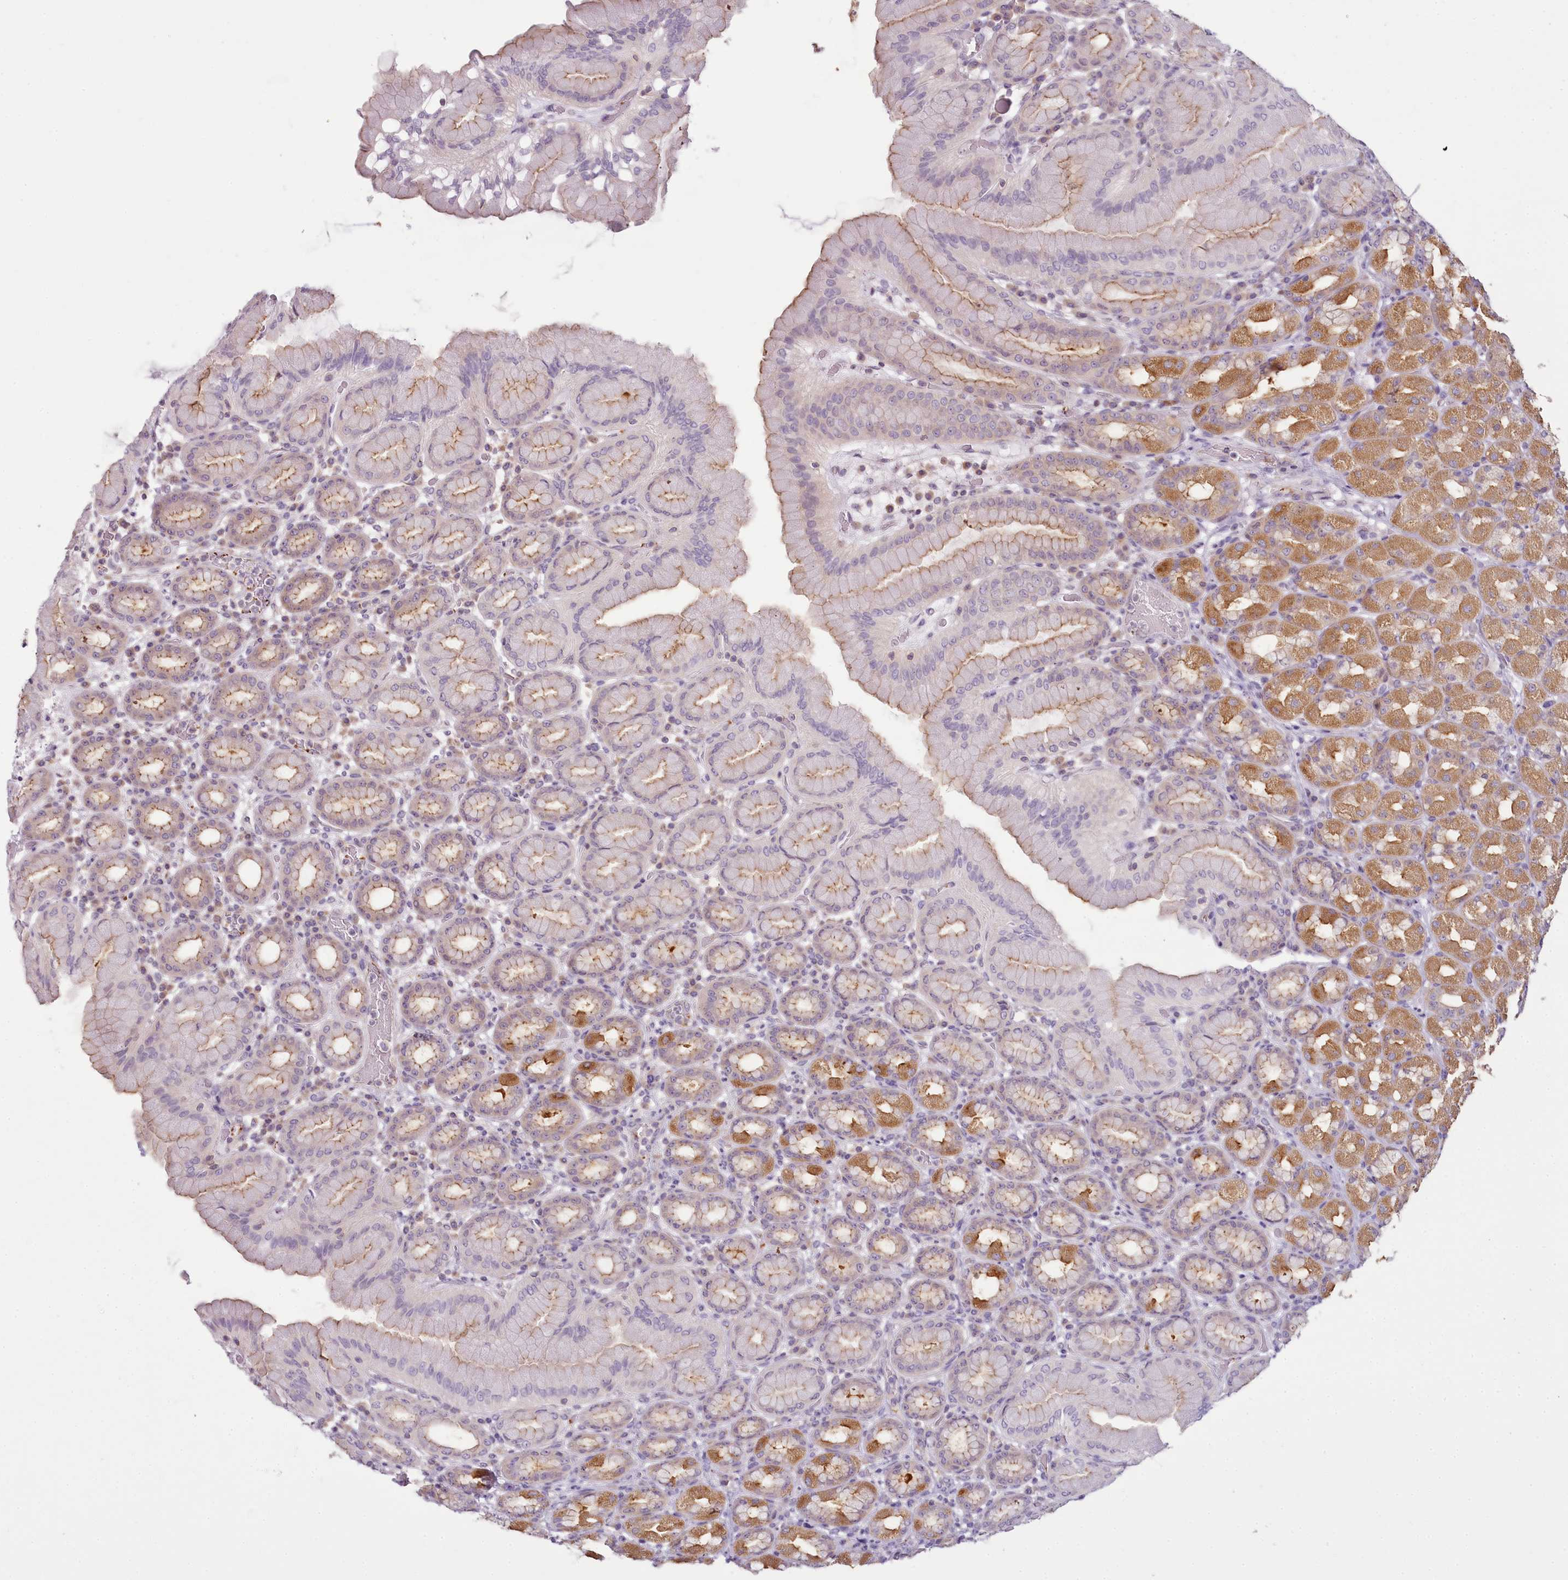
{"staining": {"intensity": "moderate", "quantity": "25%-75%", "location": "cytoplasmic/membranous"}, "tissue": "stomach", "cell_type": "Glandular cells", "image_type": "normal", "snomed": [{"axis": "morphology", "description": "Normal tissue, NOS"}, {"axis": "topography", "description": "Stomach, upper"}], "caption": "Protein expression analysis of normal stomach shows moderate cytoplasmic/membranous expression in about 25%-75% of glandular cells.", "gene": "CAPN7", "patient": {"sex": "male", "age": 68}}